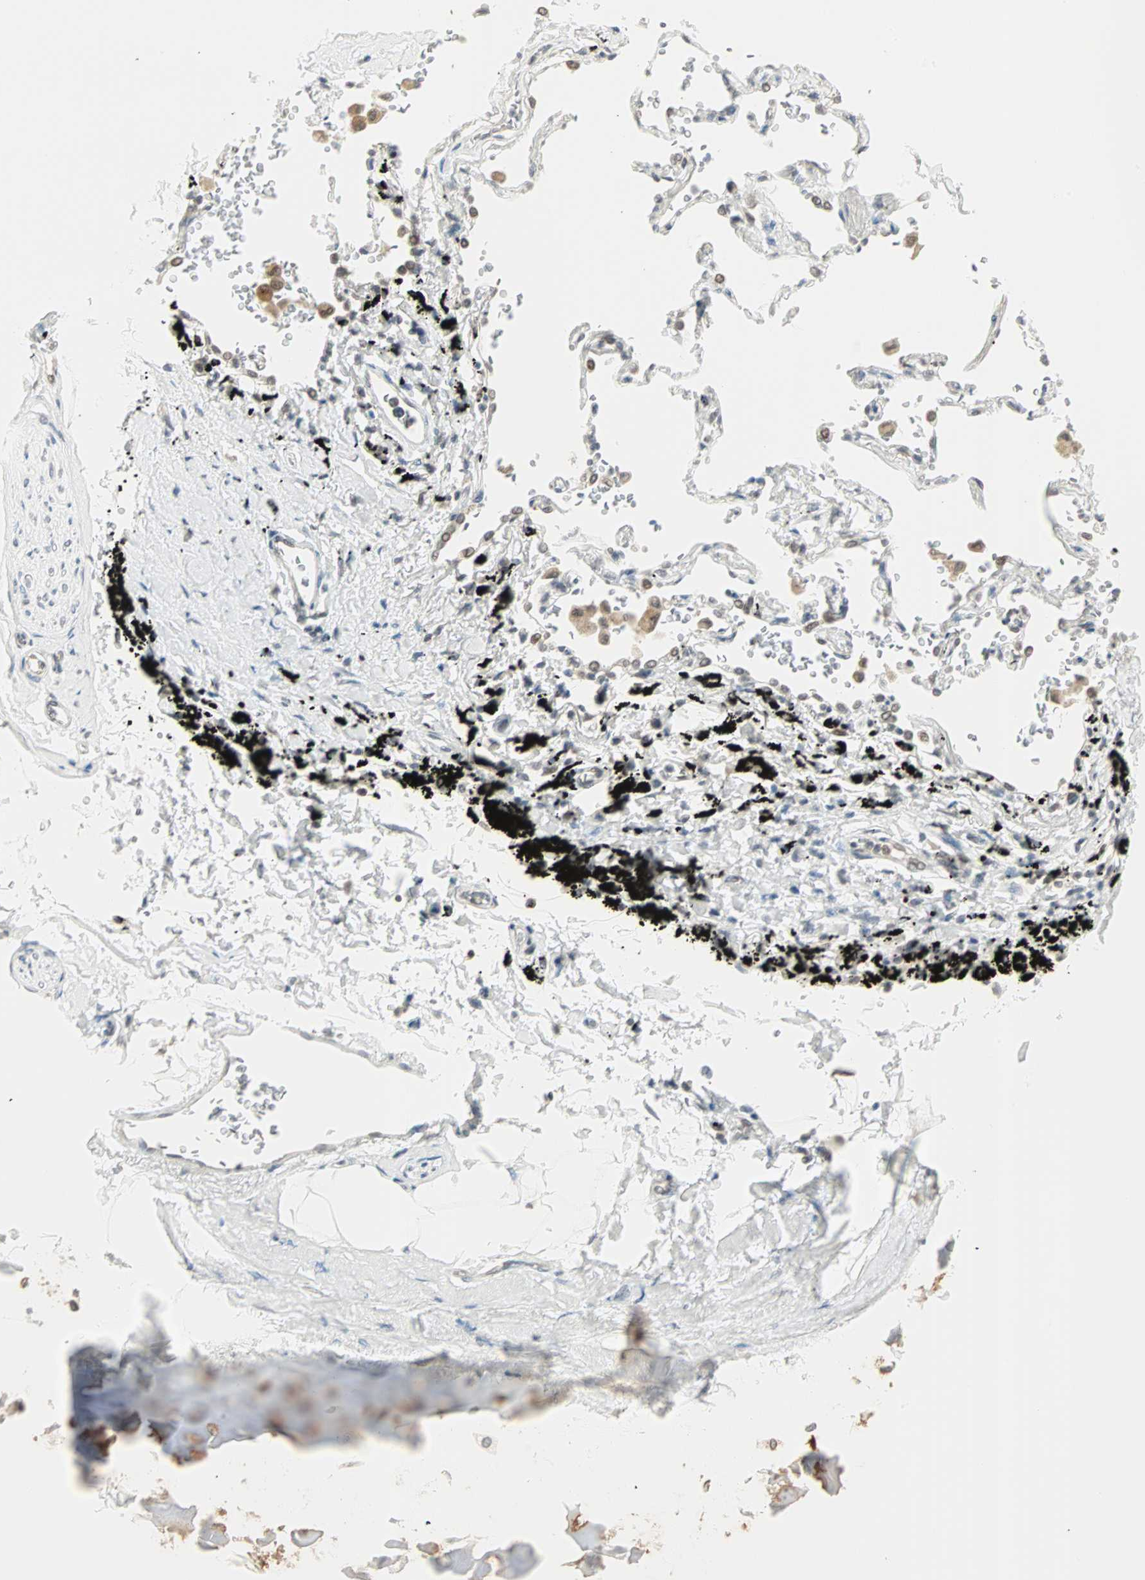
{"staining": {"intensity": "negative", "quantity": "none", "location": "none"}, "tissue": "adipose tissue", "cell_type": "Adipocytes", "image_type": "normal", "snomed": [{"axis": "morphology", "description": "Normal tissue, NOS"}, {"axis": "topography", "description": "Cartilage tissue"}, {"axis": "topography", "description": "Bronchus"}], "caption": "There is no significant positivity in adipocytes of adipose tissue. (DAB (3,3'-diaminobenzidine) IHC, high magnification).", "gene": "BCAN", "patient": {"sex": "female", "age": 73}}